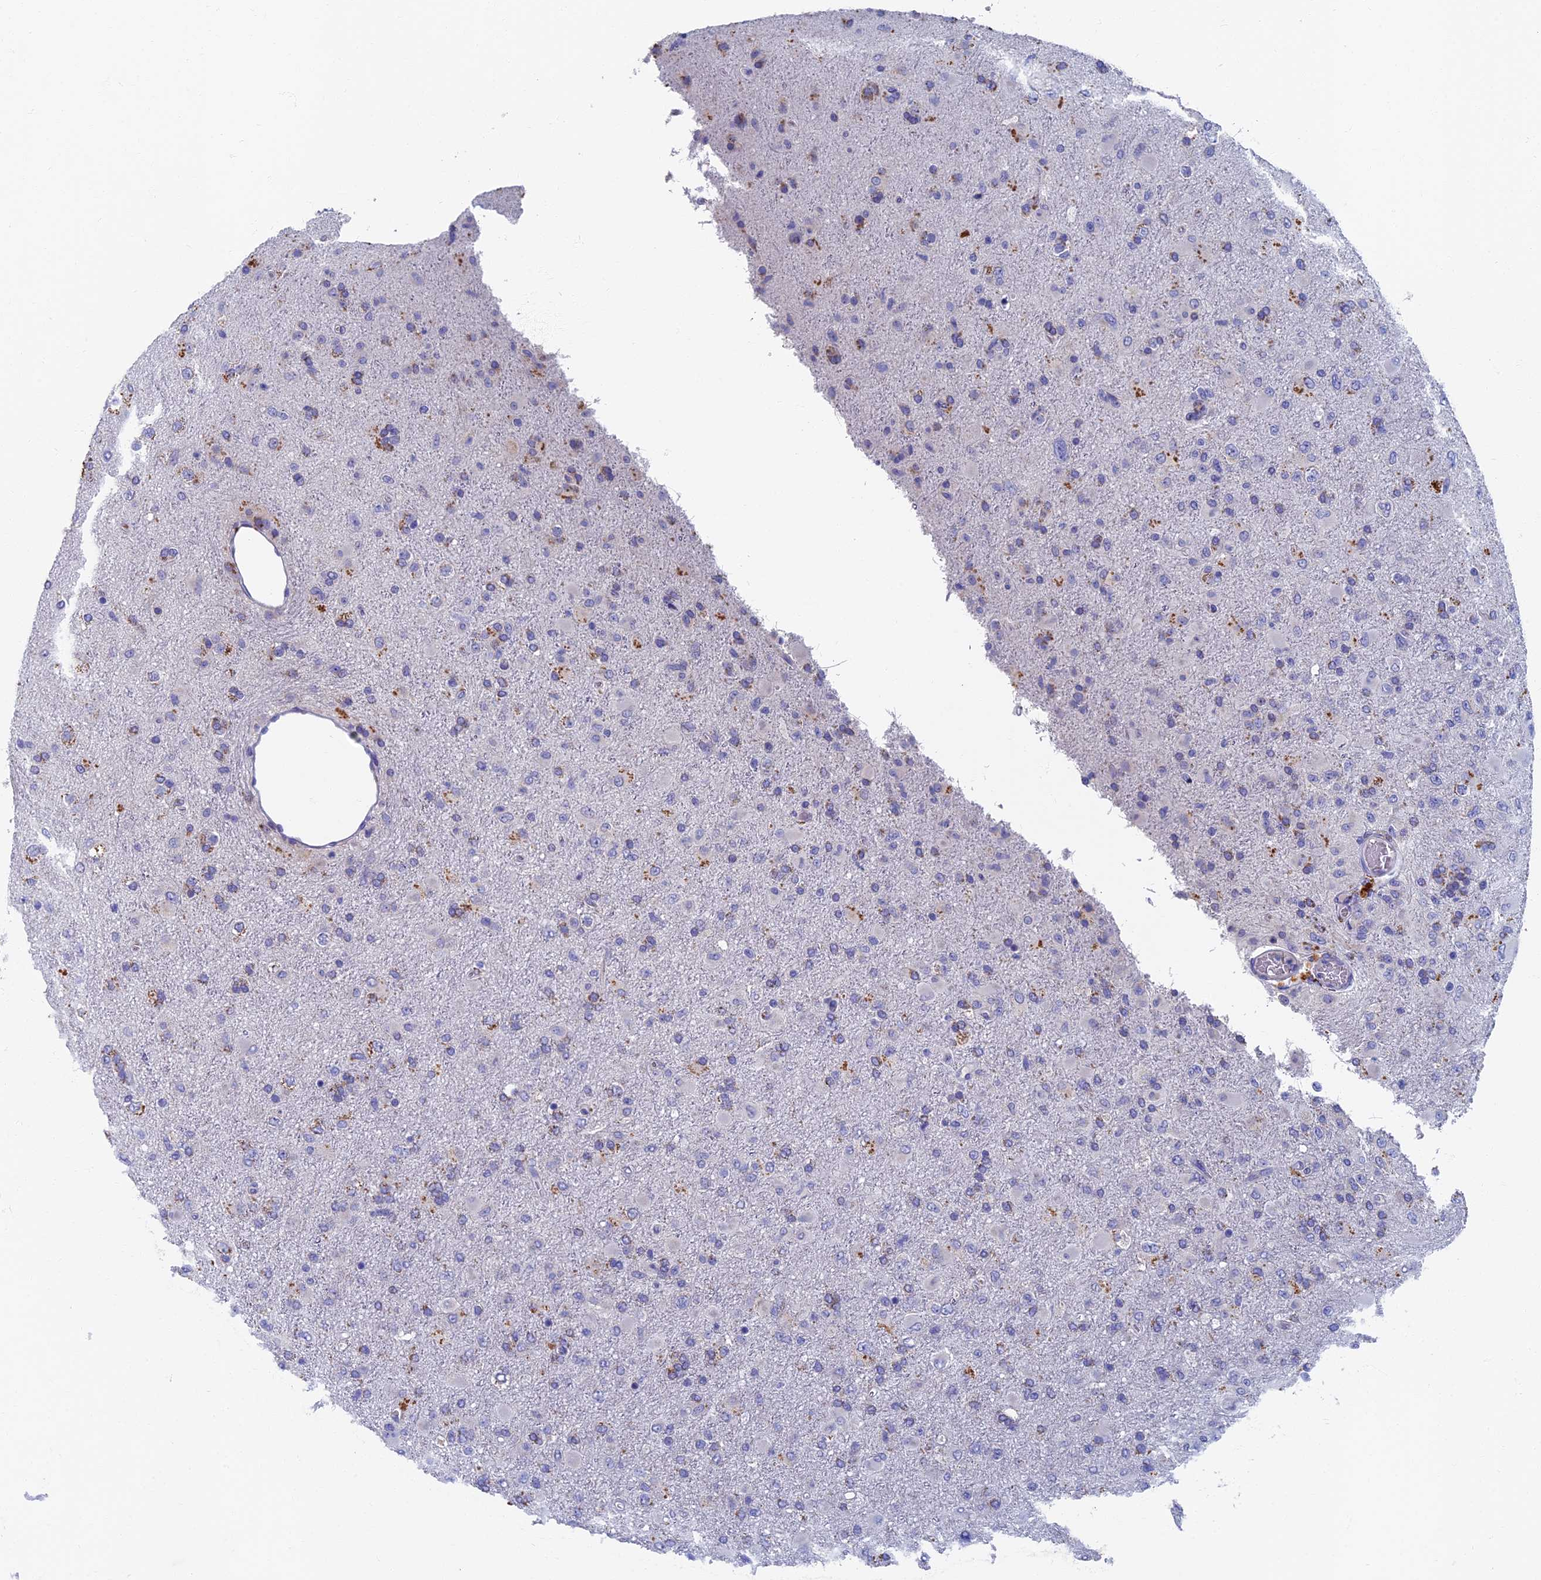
{"staining": {"intensity": "negative", "quantity": "none", "location": "none"}, "tissue": "glioma", "cell_type": "Tumor cells", "image_type": "cancer", "snomed": [{"axis": "morphology", "description": "Glioma, malignant, Low grade"}, {"axis": "topography", "description": "Brain"}], "caption": "A high-resolution image shows IHC staining of malignant glioma (low-grade), which shows no significant positivity in tumor cells.", "gene": "OAT", "patient": {"sex": "male", "age": 65}}